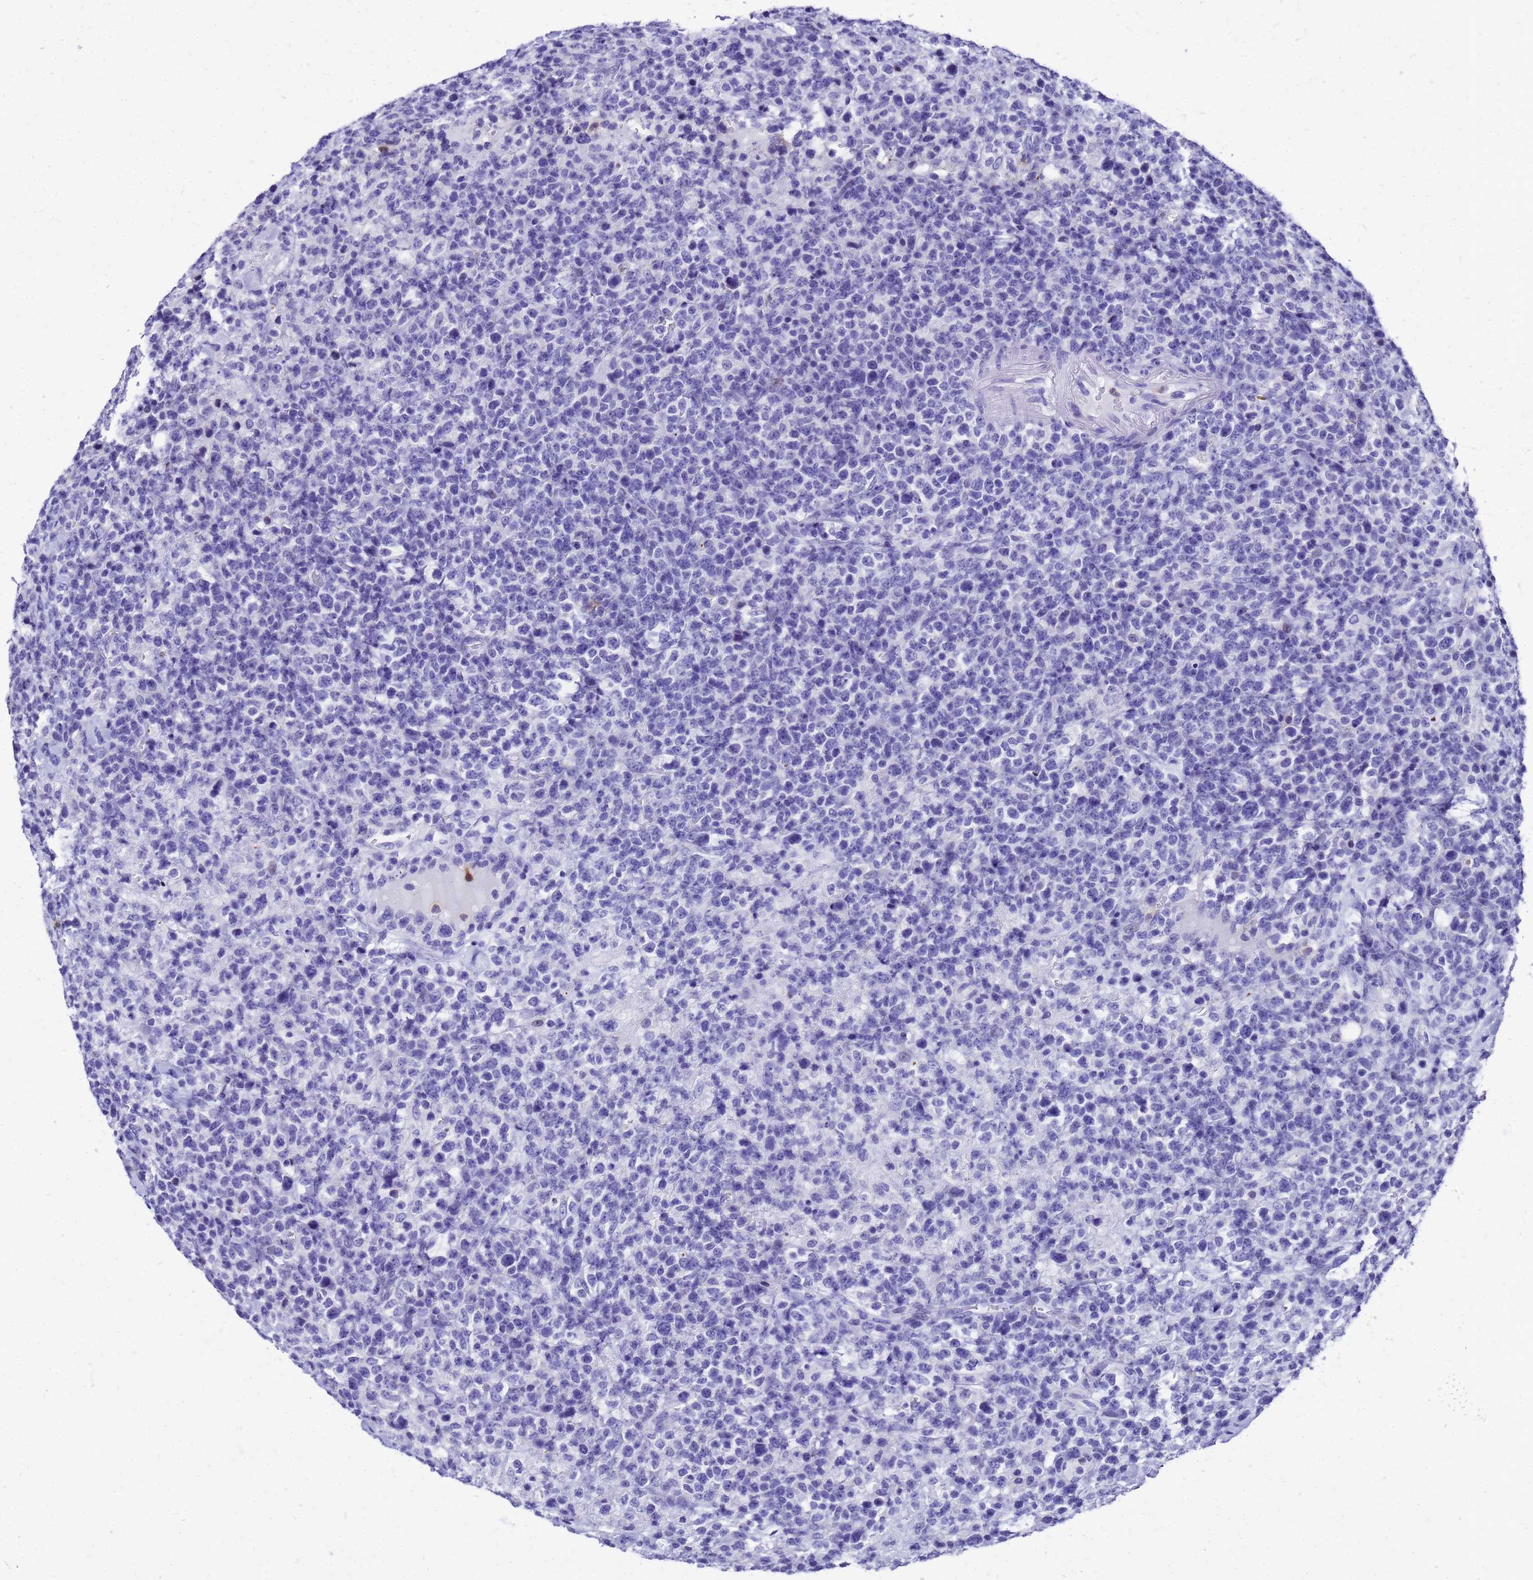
{"staining": {"intensity": "negative", "quantity": "none", "location": "none"}, "tissue": "lymphoma", "cell_type": "Tumor cells", "image_type": "cancer", "snomed": [{"axis": "morphology", "description": "Malignant lymphoma, non-Hodgkin's type, High grade"}, {"axis": "topography", "description": "Colon"}], "caption": "A high-resolution histopathology image shows immunohistochemistry staining of malignant lymphoma, non-Hodgkin's type (high-grade), which shows no significant positivity in tumor cells. (DAB IHC, high magnification).", "gene": "SMIM21", "patient": {"sex": "female", "age": 53}}